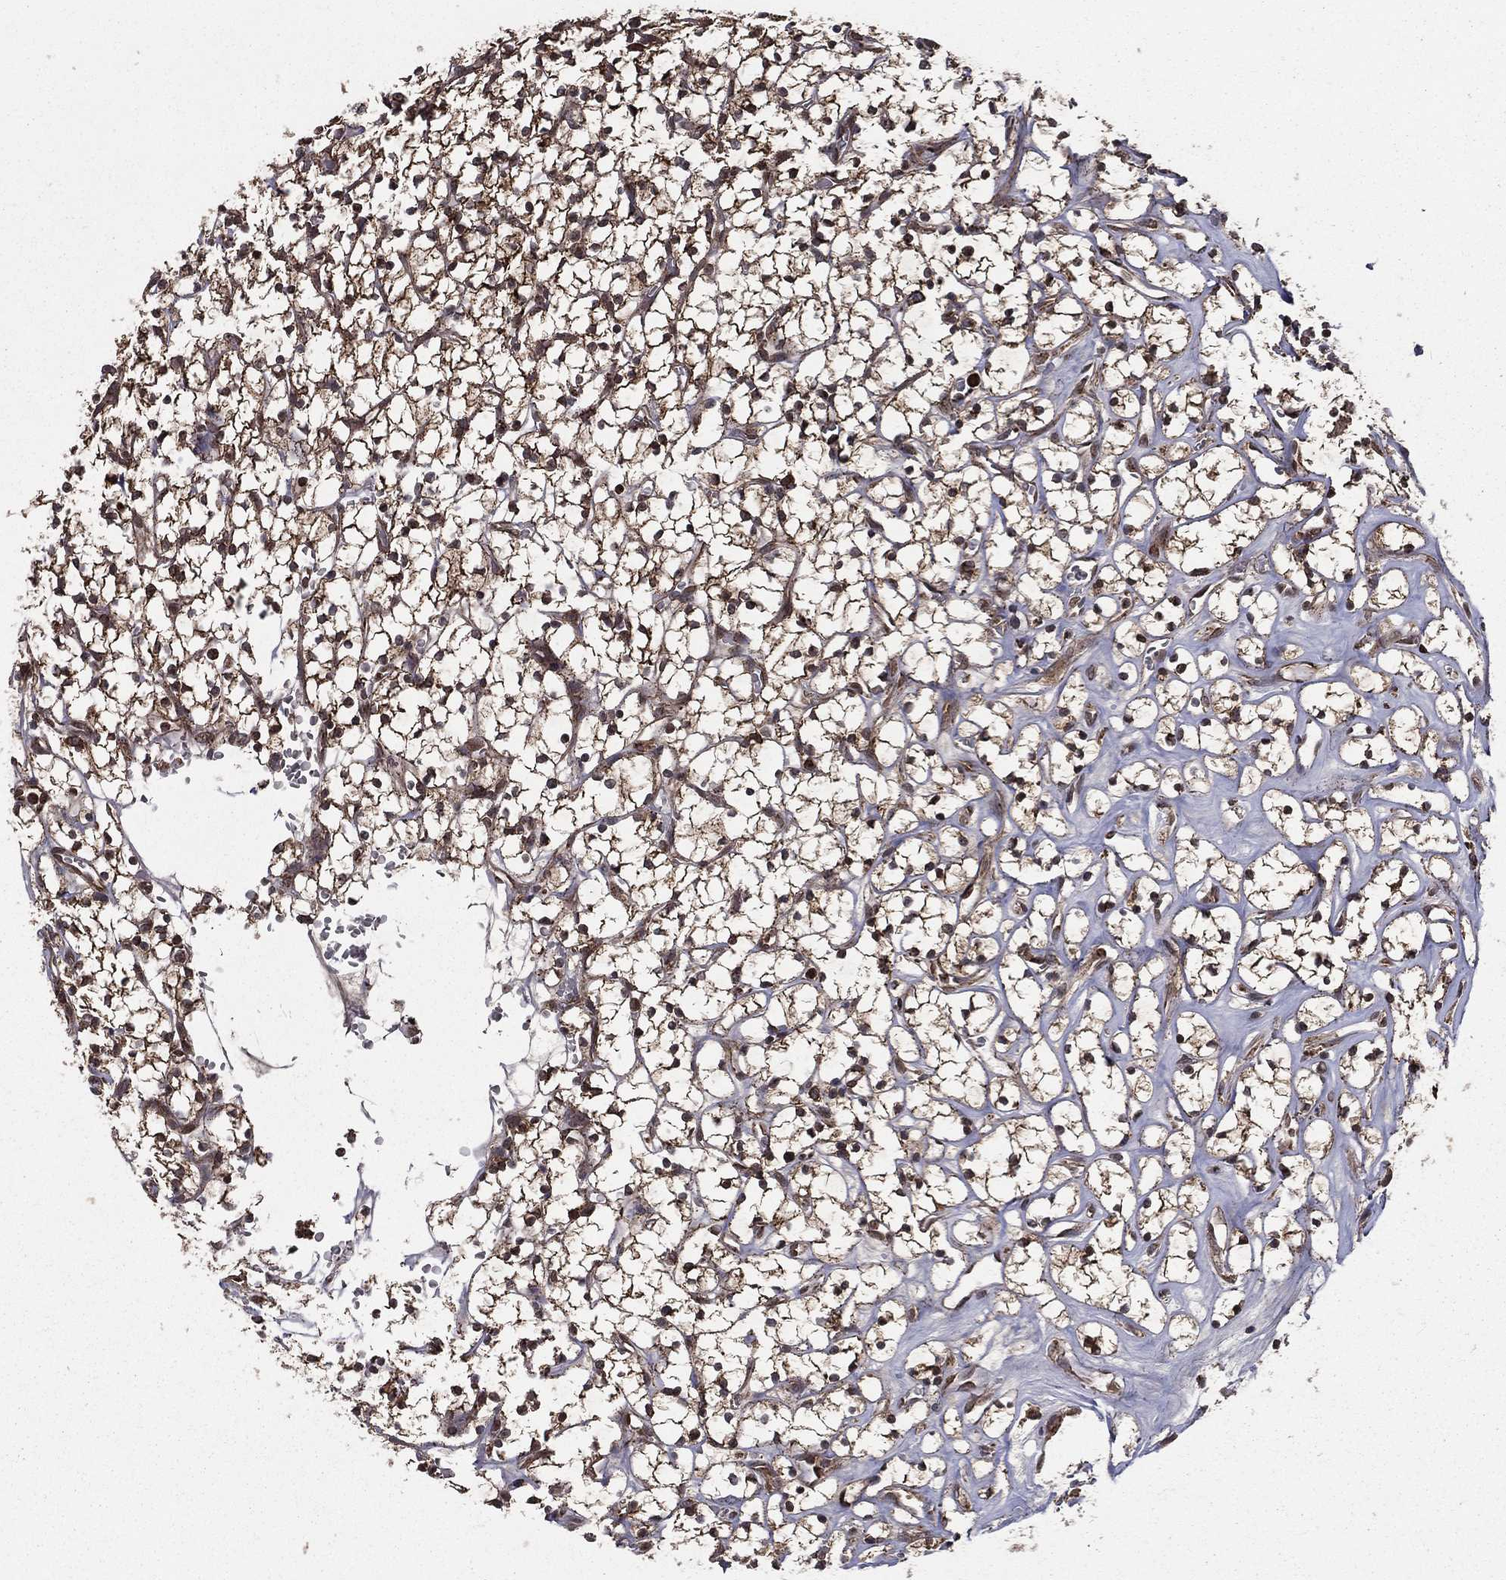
{"staining": {"intensity": "moderate", "quantity": ">75%", "location": "cytoplasmic/membranous"}, "tissue": "renal cancer", "cell_type": "Tumor cells", "image_type": "cancer", "snomed": [{"axis": "morphology", "description": "Adenocarcinoma, NOS"}, {"axis": "topography", "description": "Kidney"}], "caption": "Protein positivity by immunohistochemistry exhibits moderate cytoplasmic/membranous positivity in about >75% of tumor cells in adenocarcinoma (renal).", "gene": "RIGI", "patient": {"sex": "female", "age": 64}}